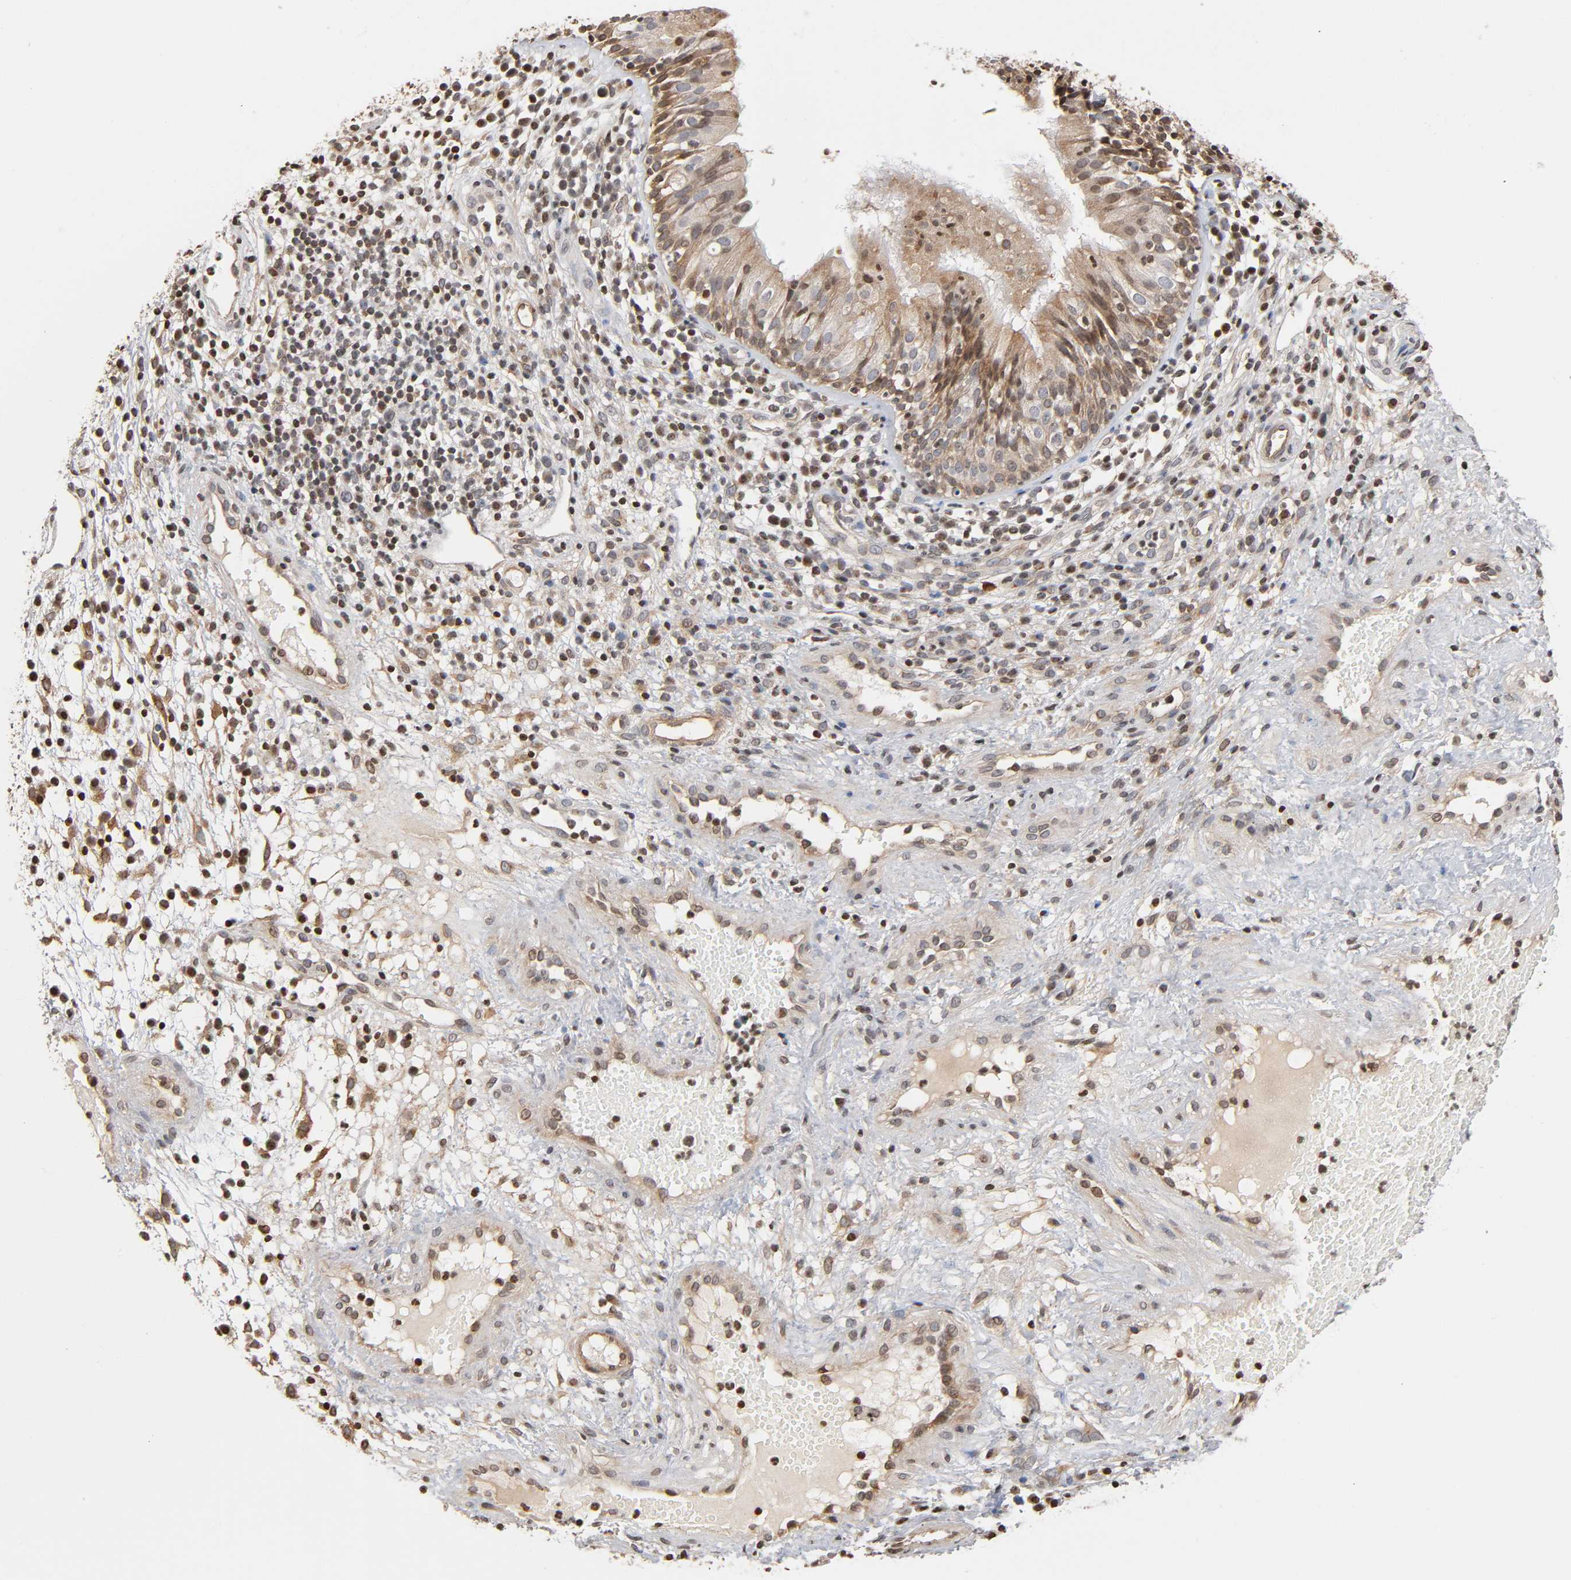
{"staining": {"intensity": "weak", "quantity": ">75%", "location": "cytoplasmic/membranous,nuclear"}, "tissue": "nasopharynx", "cell_type": "Respiratory epithelial cells", "image_type": "normal", "snomed": [{"axis": "morphology", "description": "Normal tissue, NOS"}, {"axis": "morphology", "description": "Inflammation, NOS"}, {"axis": "morphology", "description": "Malignant melanoma, Metastatic site"}, {"axis": "topography", "description": "Nasopharynx"}], "caption": "Immunohistochemical staining of unremarkable nasopharynx shows >75% levels of weak cytoplasmic/membranous,nuclear protein positivity in approximately >75% of respiratory epithelial cells.", "gene": "ITGAV", "patient": {"sex": "female", "age": 55}}